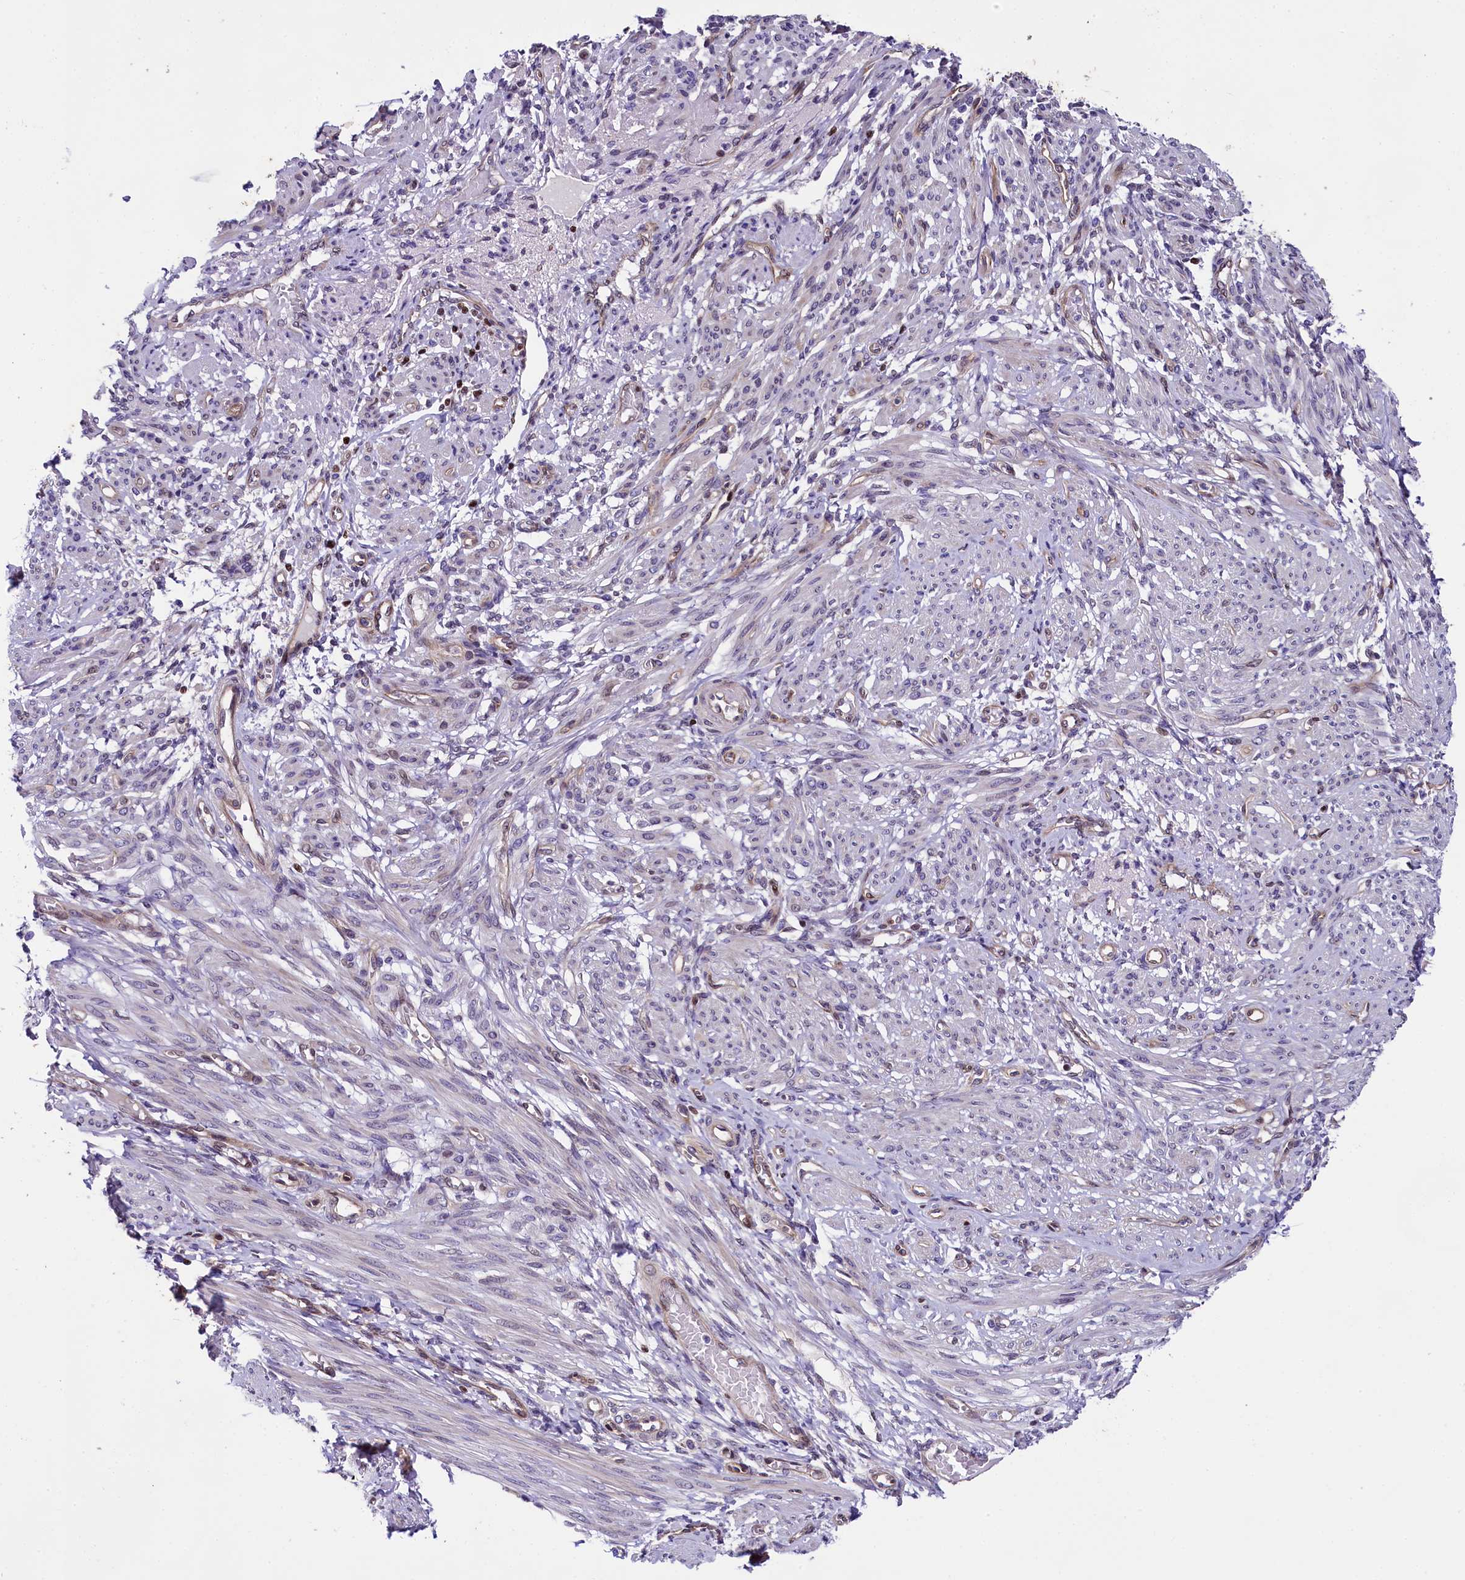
{"staining": {"intensity": "weak", "quantity": "<25%", "location": "cytoplasmic/membranous"}, "tissue": "smooth muscle", "cell_type": "Smooth muscle cells", "image_type": "normal", "snomed": [{"axis": "morphology", "description": "Normal tissue, NOS"}, {"axis": "topography", "description": "Smooth muscle"}], "caption": "DAB immunohistochemical staining of normal human smooth muscle exhibits no significant positivity in smooth muscle cells. (Immunohistochemistry (ihc), brightfield microscopy, high magnification).", "gene": "SP4", "patient": {"sex": "female", "age": 39}}